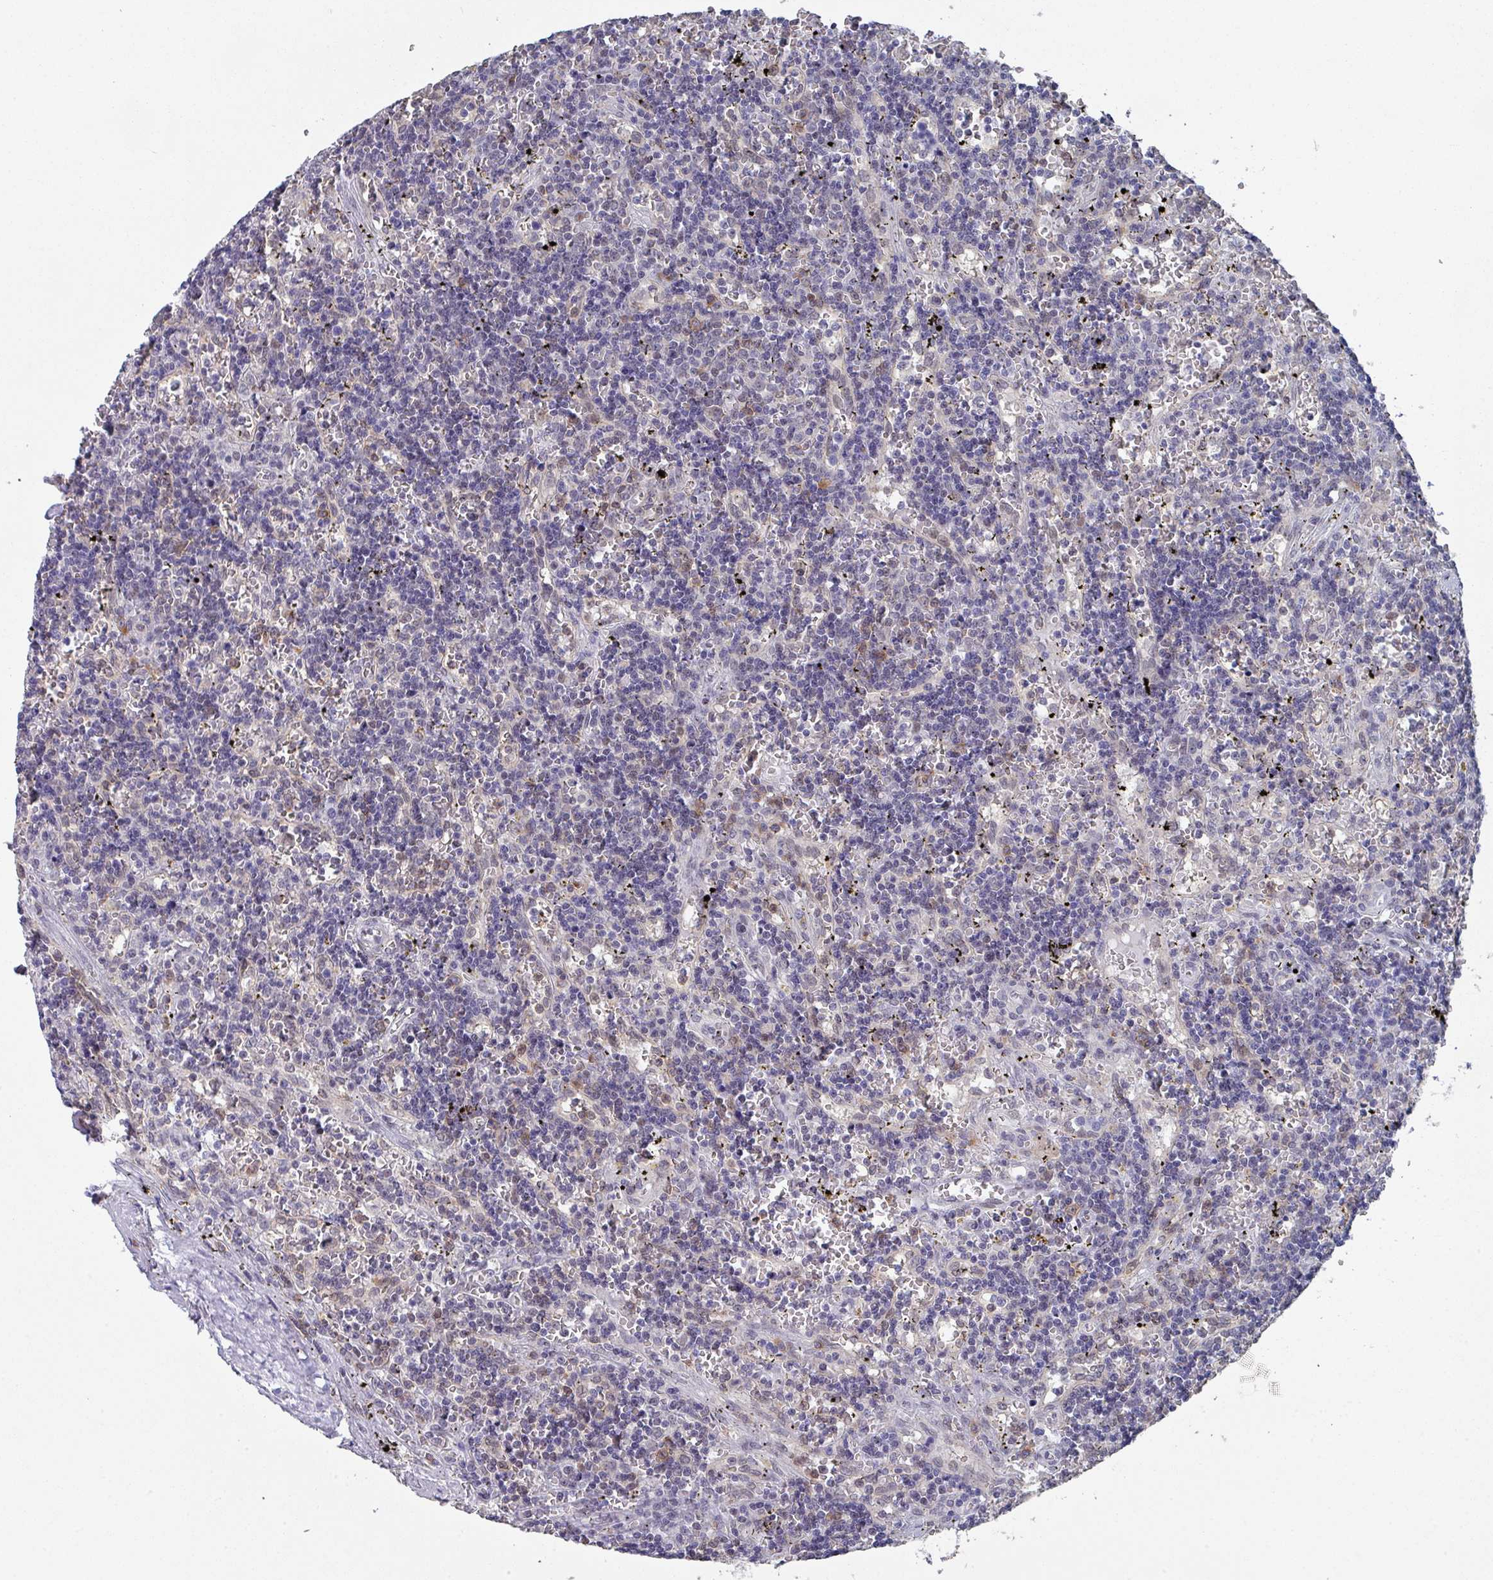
{"staining": {"intensity": "weak", "quantity": "<25%", "location": "cytoplasmic/membranous"}, "tissue": "lymphoma", "cell_type": "Tumor cells", "image_type": "cancer", "snomed": [{"axis": "morphology", "description": "Malignant lymphoma, non-Hodgkin's type, Low grade"}, {"axis": "topography", "description": "Spleen"}], "caption": "IHC of human low-grade malignant lymphoma, non-Hodgkin's type reveals no expression in tumor cells.", "gene": "RASAL3", "patient": {"sex": "male", "age": 60}}